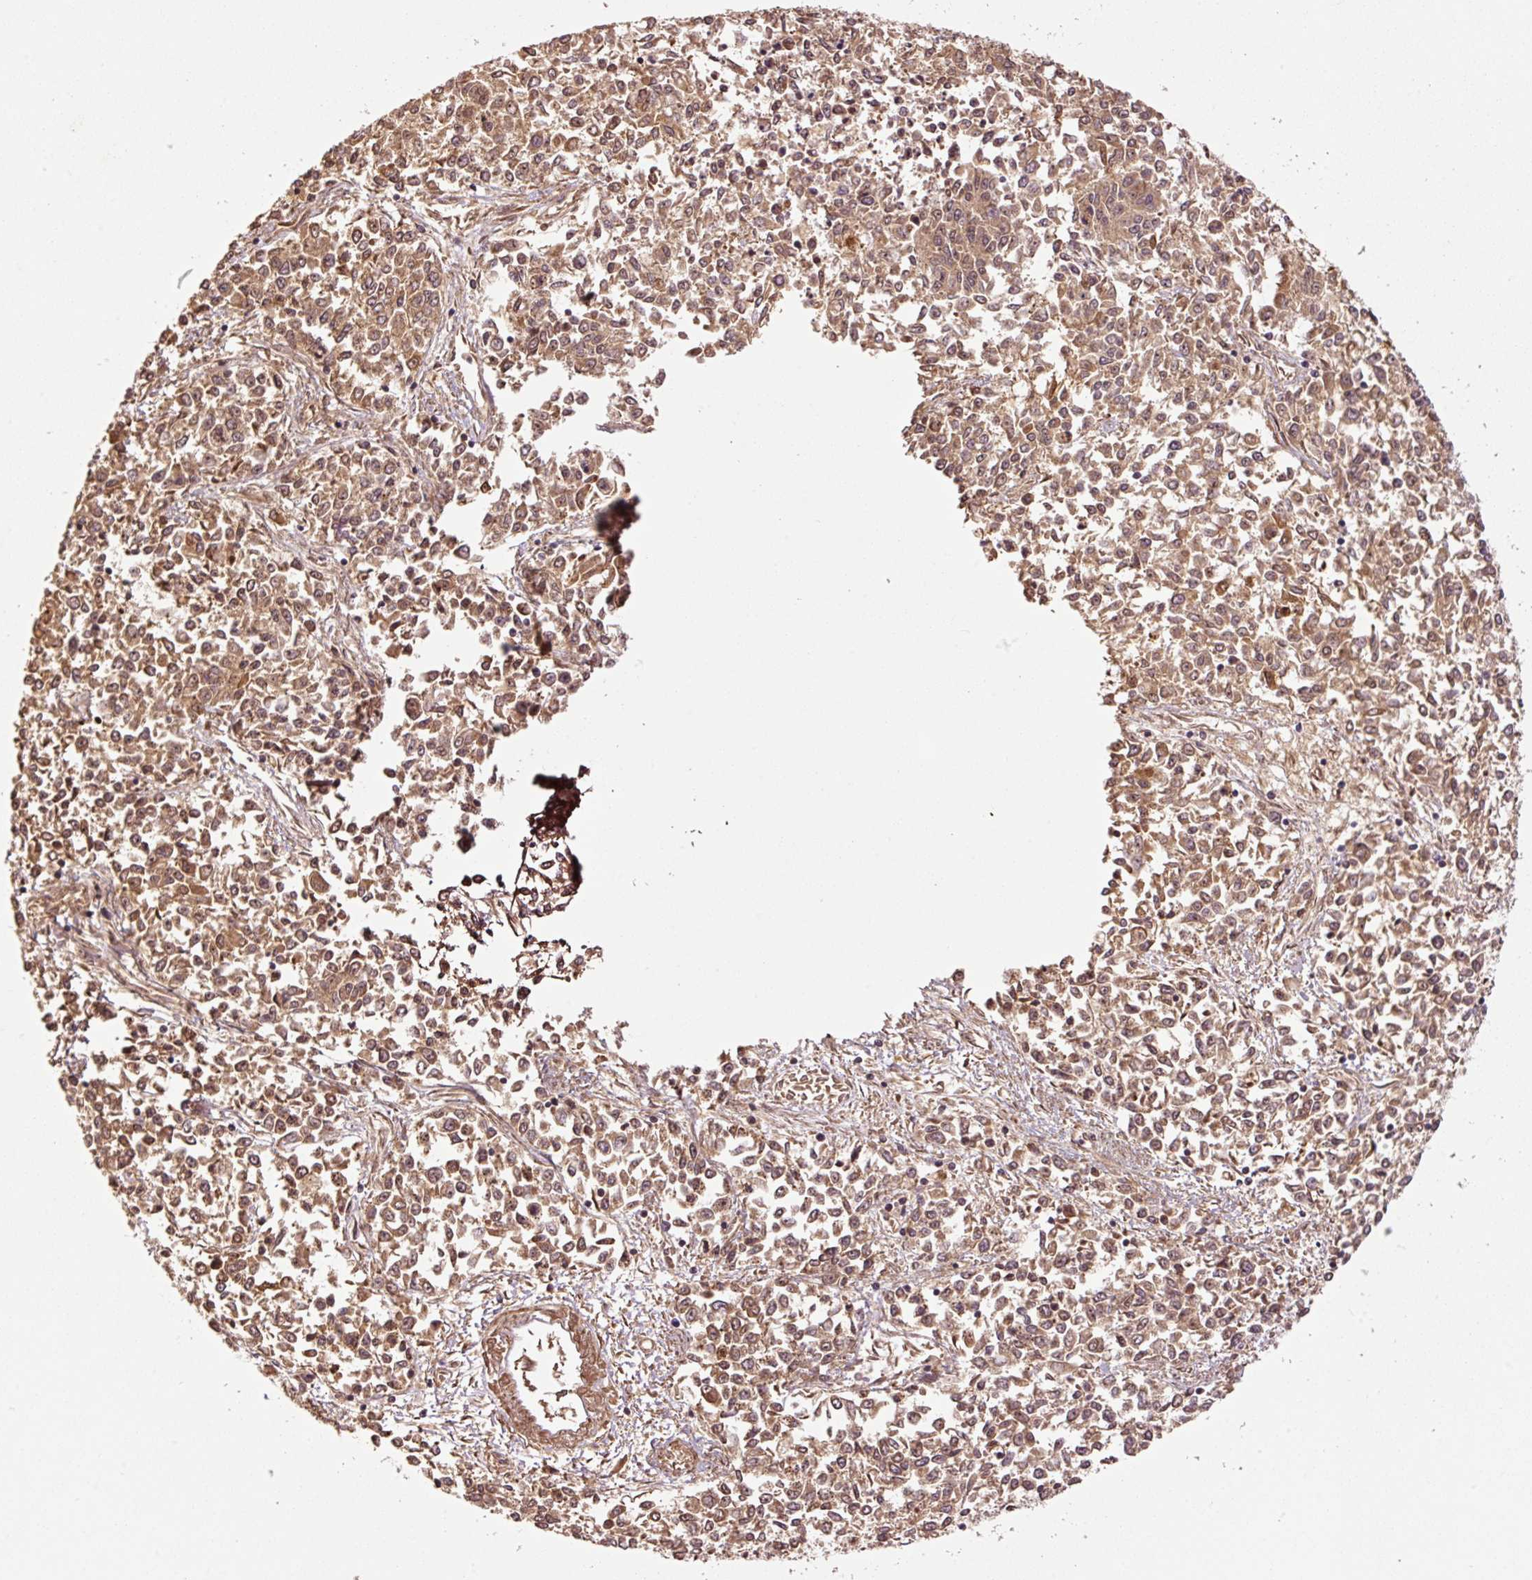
{"staining": {"intensity": "moderate", "quantity": ">75%", "location": "cytoplasmic/membranous,nuclear"}, "tissue": "endometrial cancer", "cell_type": "Tumor cells", "image_type": "cancer", "snomed": [{"axis": "morphology", "description": "Adenocarcinoma, NOS"}, {"axis": "topography", "description": "Endometrium"}], "caption": "Moderate cytoplasmic/membranous and nuclear expression is seen in about >75% of tumor cells in endometrial cancer (adenocarcinoma).", "gene": "OXER1", "patient": {"sex": "female", "age": 50}}